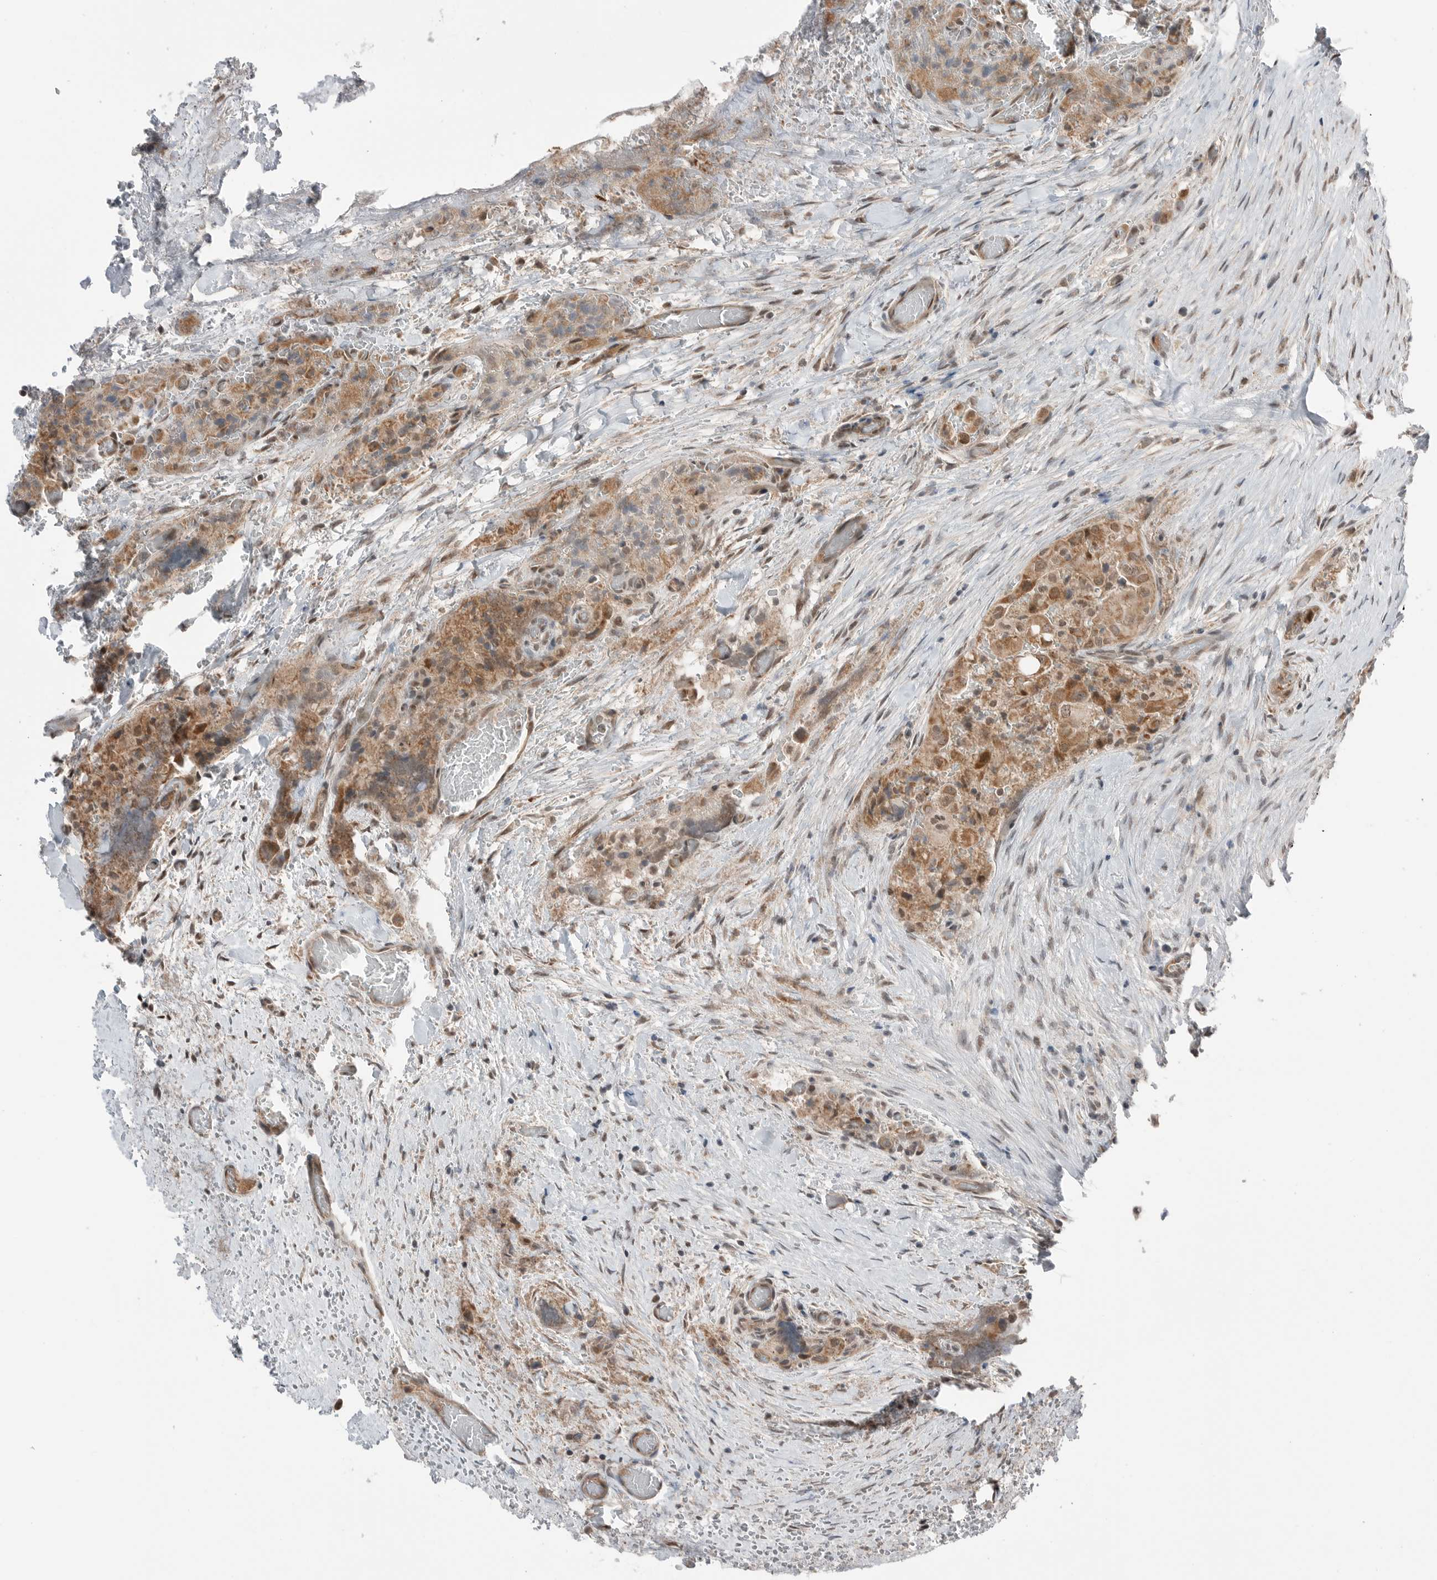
{"staining": {"intensity": "moderate", "quantity": ">75%", "location": "cytoplasmic/membranous,nuclear"}, "tissue": "thyroid cancer", "cell_type": "Tumor cells", "image_type": "cancer", "snomed": [{"axis": "morphology", "description": "Papillary adenocarcinoma, NOS"}, {"axis": "topography", "description": "Thyroid gland"}], "caption": "Human thyroid cancer (papillary adenocarcinoma) stained with a brown dye displays moderate cytoplasmic/membranous and nuclear positive positivity in approximately >75% of tumor cells.", "gene": "NTAQ1", "patient": {"sex": "female", "age": 59}}